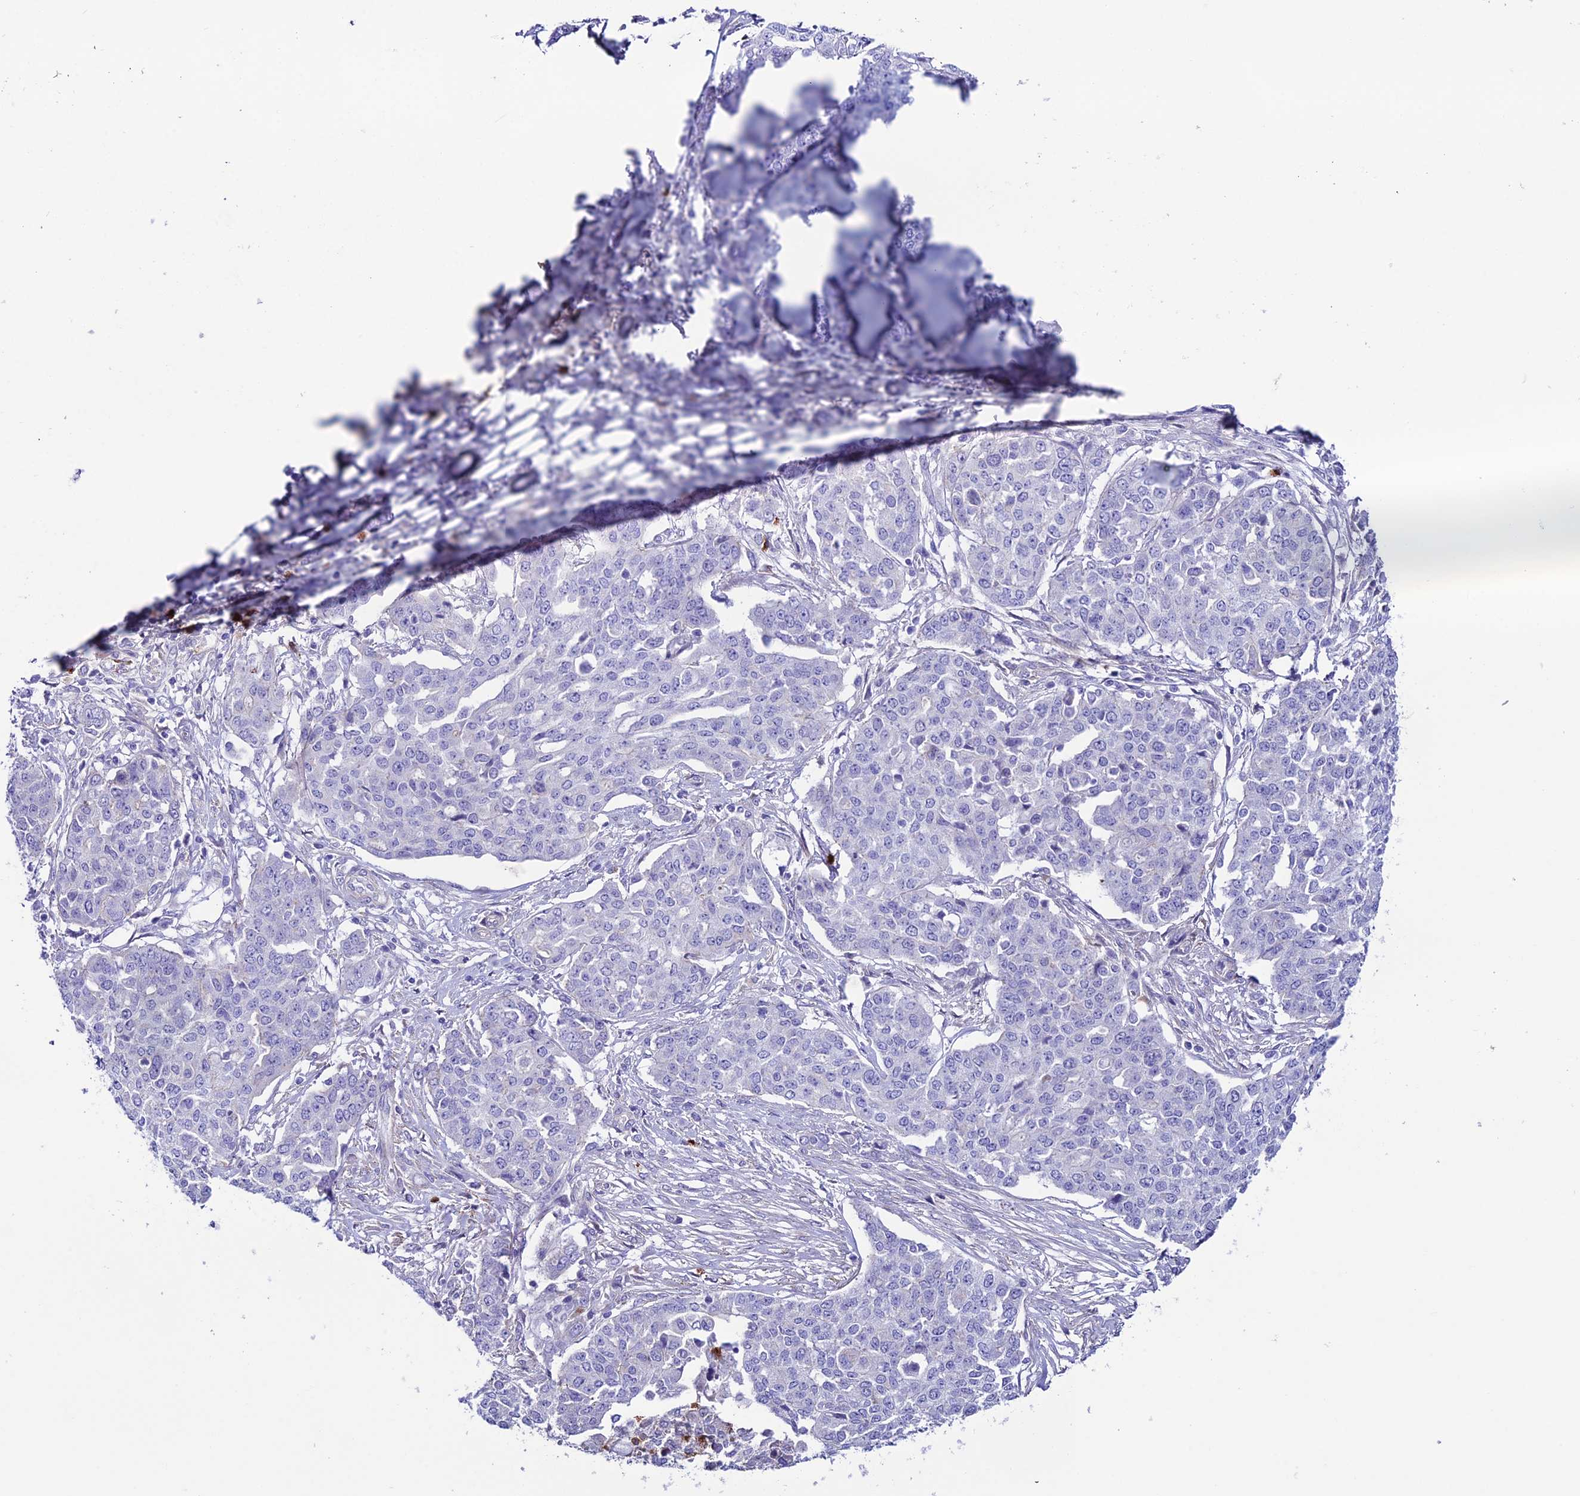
{"staining": {"intensity": "negative", "quantity": "none", "location": "none"}, "tissue": "ovarian cancer", "cell_type": "Tumor cells", "image_type": "cancer", "snomed": [{"axis": "morphology", "description": "Cystadenocarcinoma, serous, NOS"}, {"axis": "topography", "description": "Soft tissue"}, {"axis": "topography", "description": "Ovary"}], "caption": "Photomicrograph shows no significant protein expression in tumor cells of serous cystadenocarcinoma (ovarian).", "gene": "COL6A6", "patient": {"sex": "female", "age": 57}}